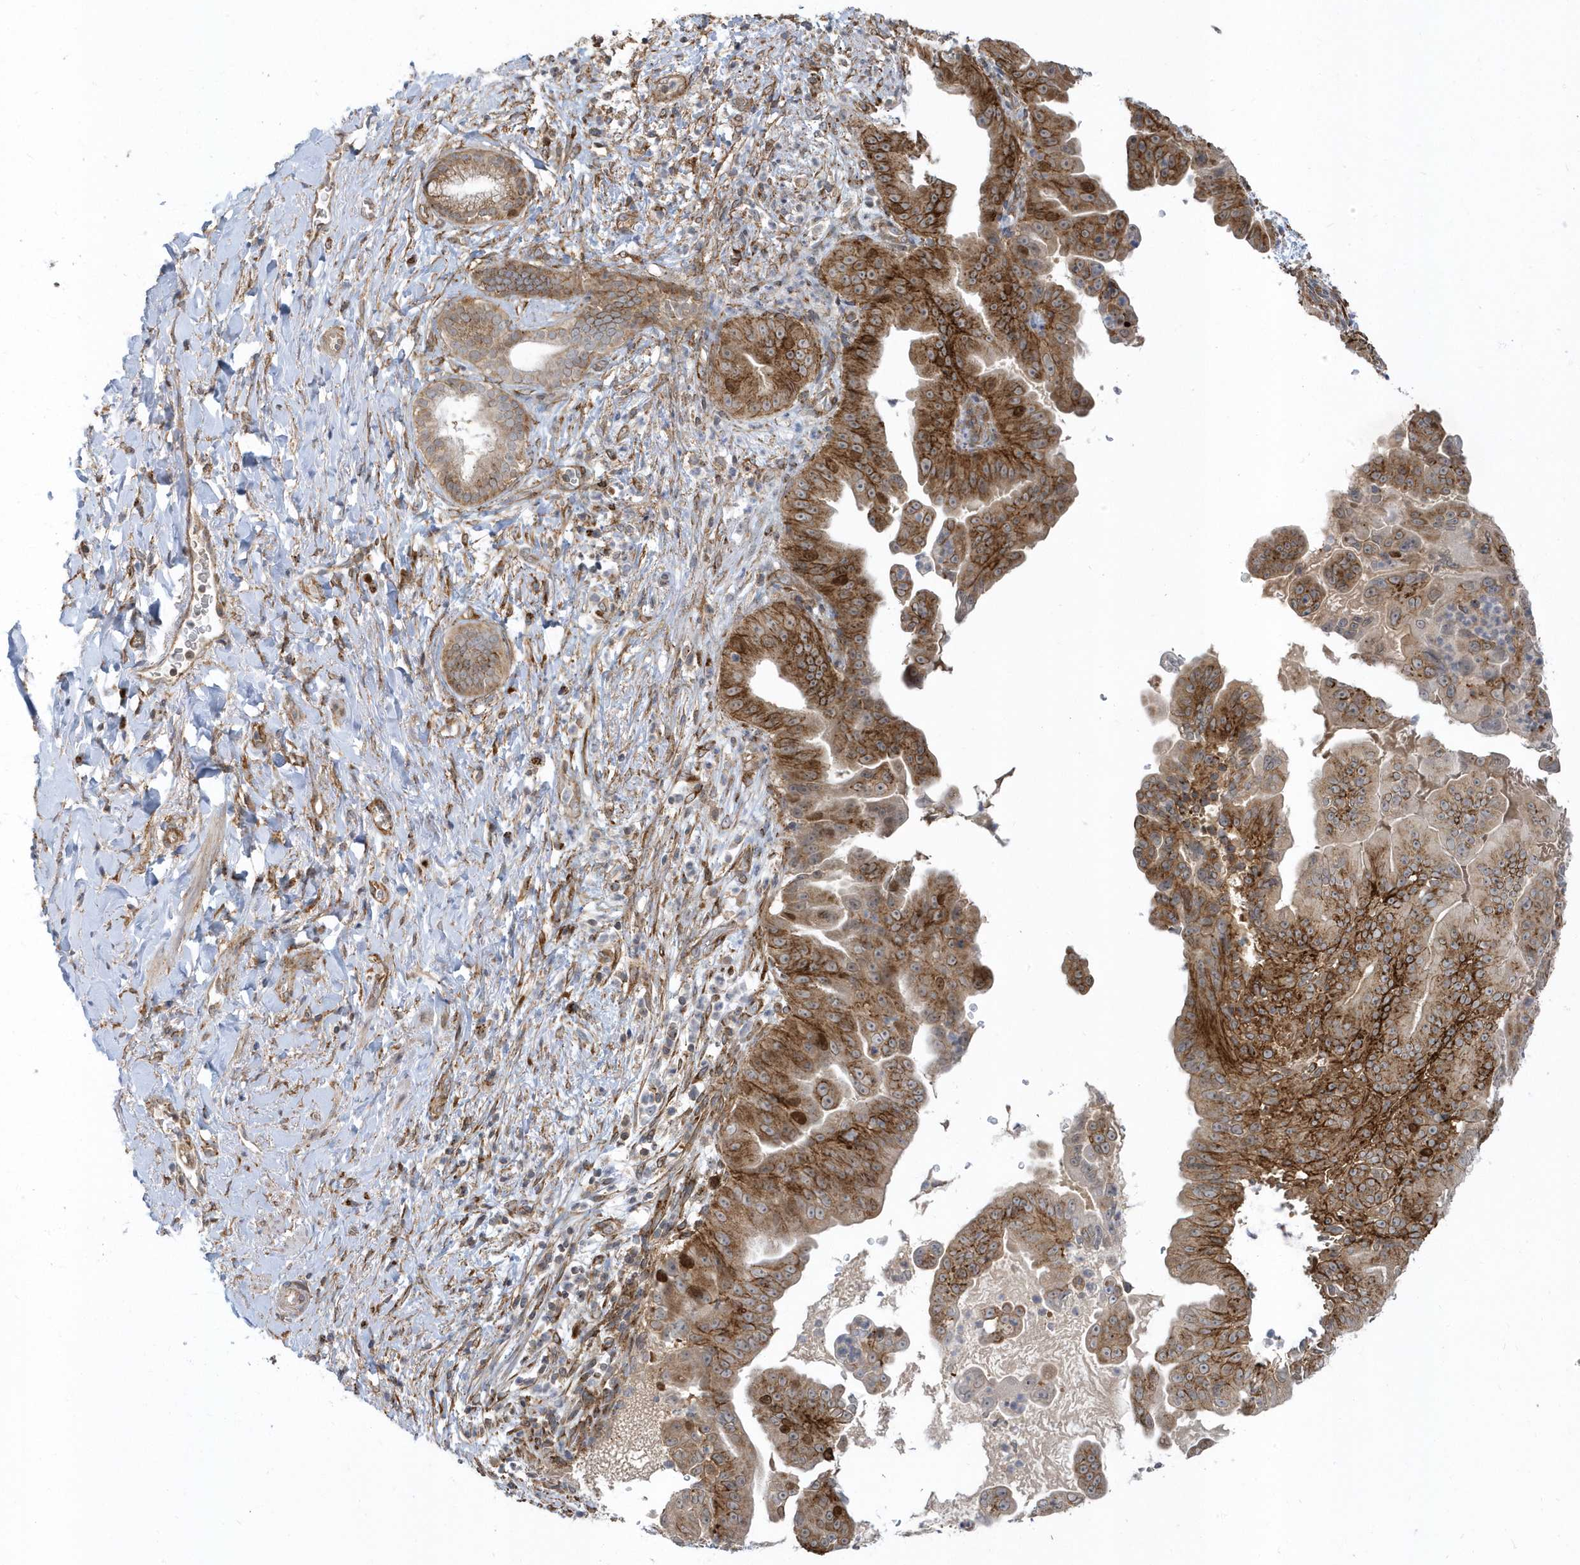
{"staining": {"intensity": "strong", "quantity": ">75%", "location": "cytoplasmic/membranous"}, "tissue": "pancreatic cancer", "cell_type": "Tumor cells", "image_type": "cancer", "snomed": [{"axis": "morphology", "description": "Adenocarcinoma, NOS"}, {"axis": "topography", "description": "Pancreas"}], "caption": "Brown immunohistochemical staining in adenocarcinoma (pancreatic) exhibits strong cytoplasmic/membranous staining in about >75% of tumor cells.", "gene": "HRH4", "patient": {"sex": "female", "age": 78}}